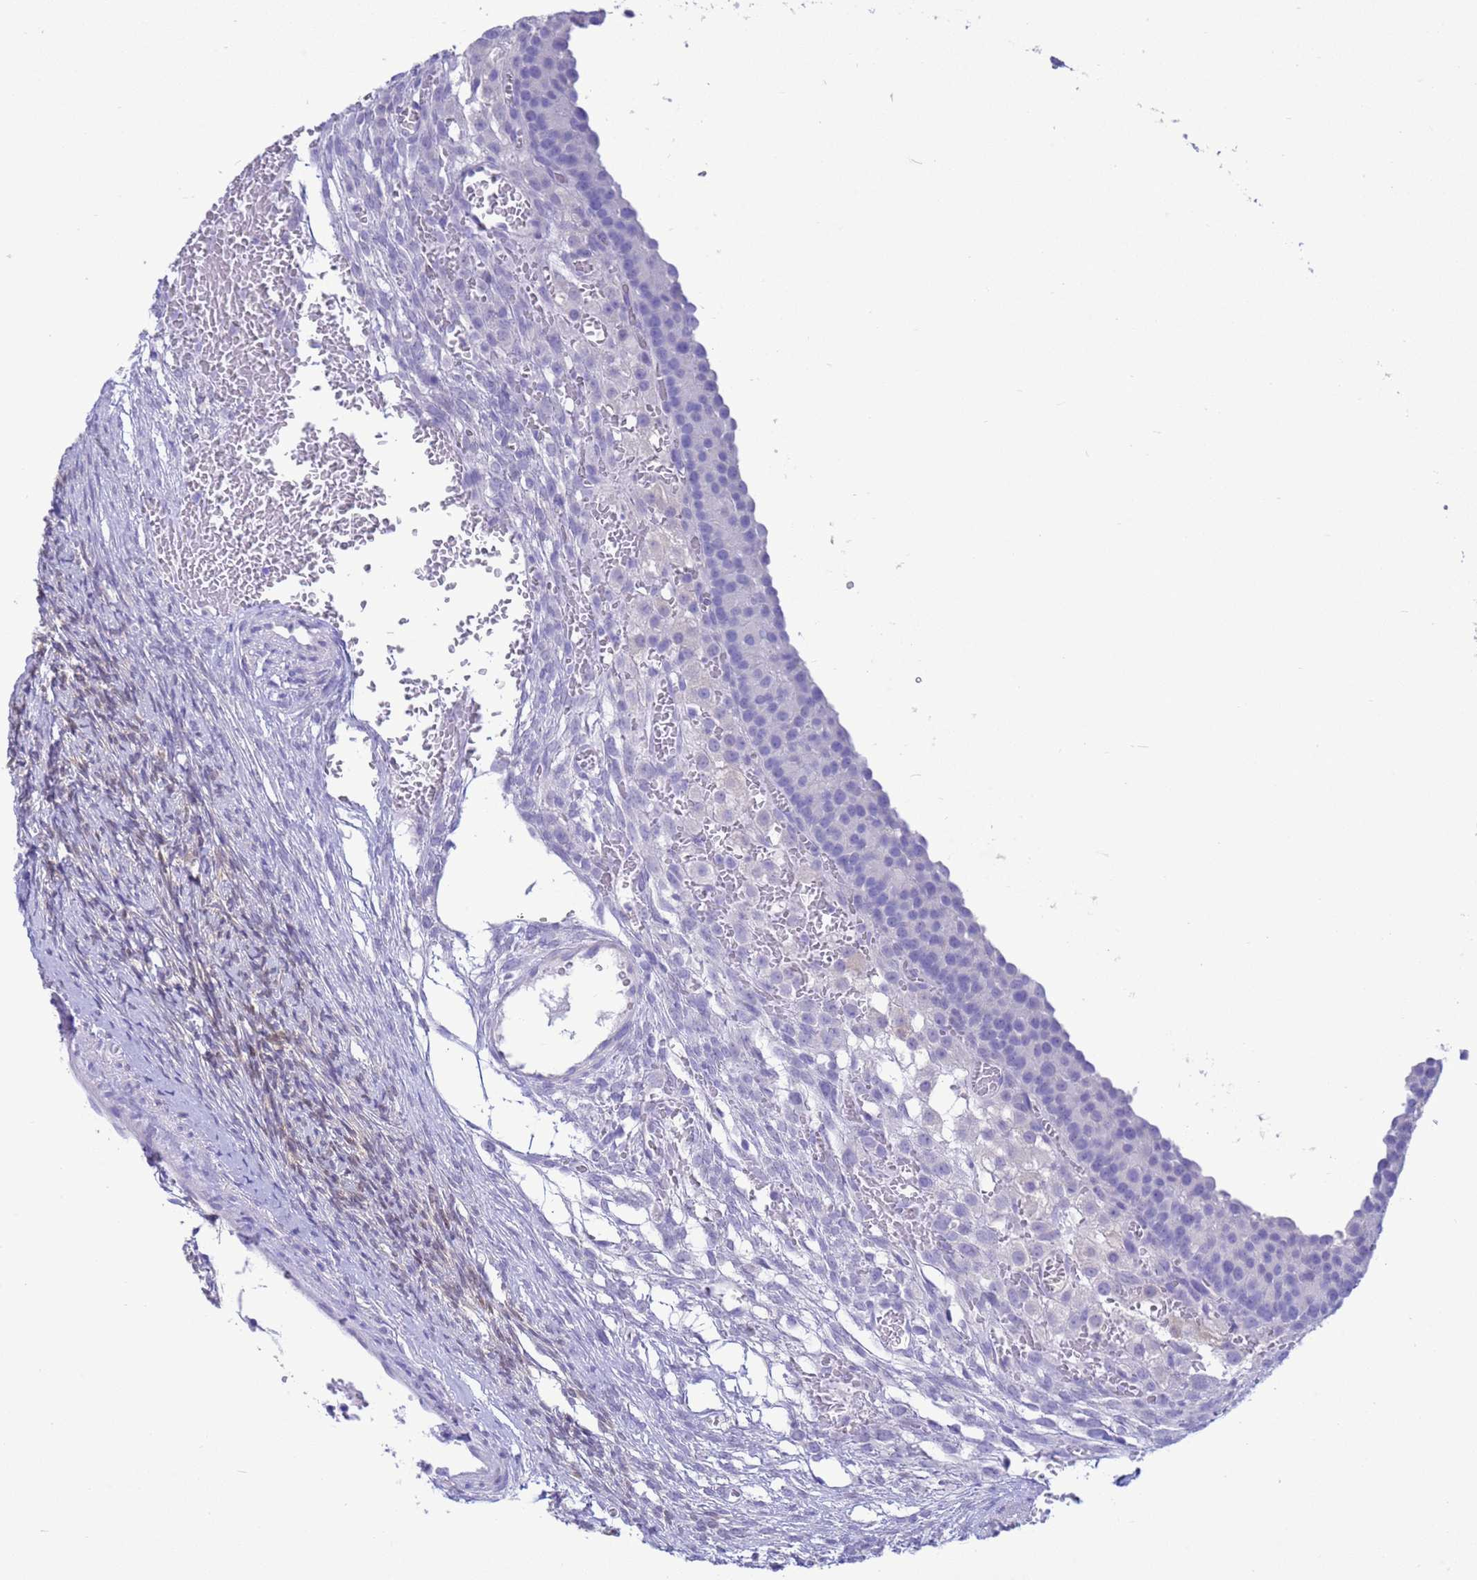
{"staining": {"intensity": "negative", "quantity": "none", "location": "none"}, "tissue": "ovary", "cell_type": "Ovarian stroma cells", "image_type": "normal", "snomed": [{"axis": "morphology", "description": "Normal tissue, NOS"}, {"axis": "topography", "description": "Ovary"}], "caption": "Ovarian stroma cells are negative for protein expression in unremarkable human ovary. (Immunohistochemistry, brightfield microscopy, high magnification).", "gene": "GSTM1", "patient": {"sex": "female", "age": 39}}